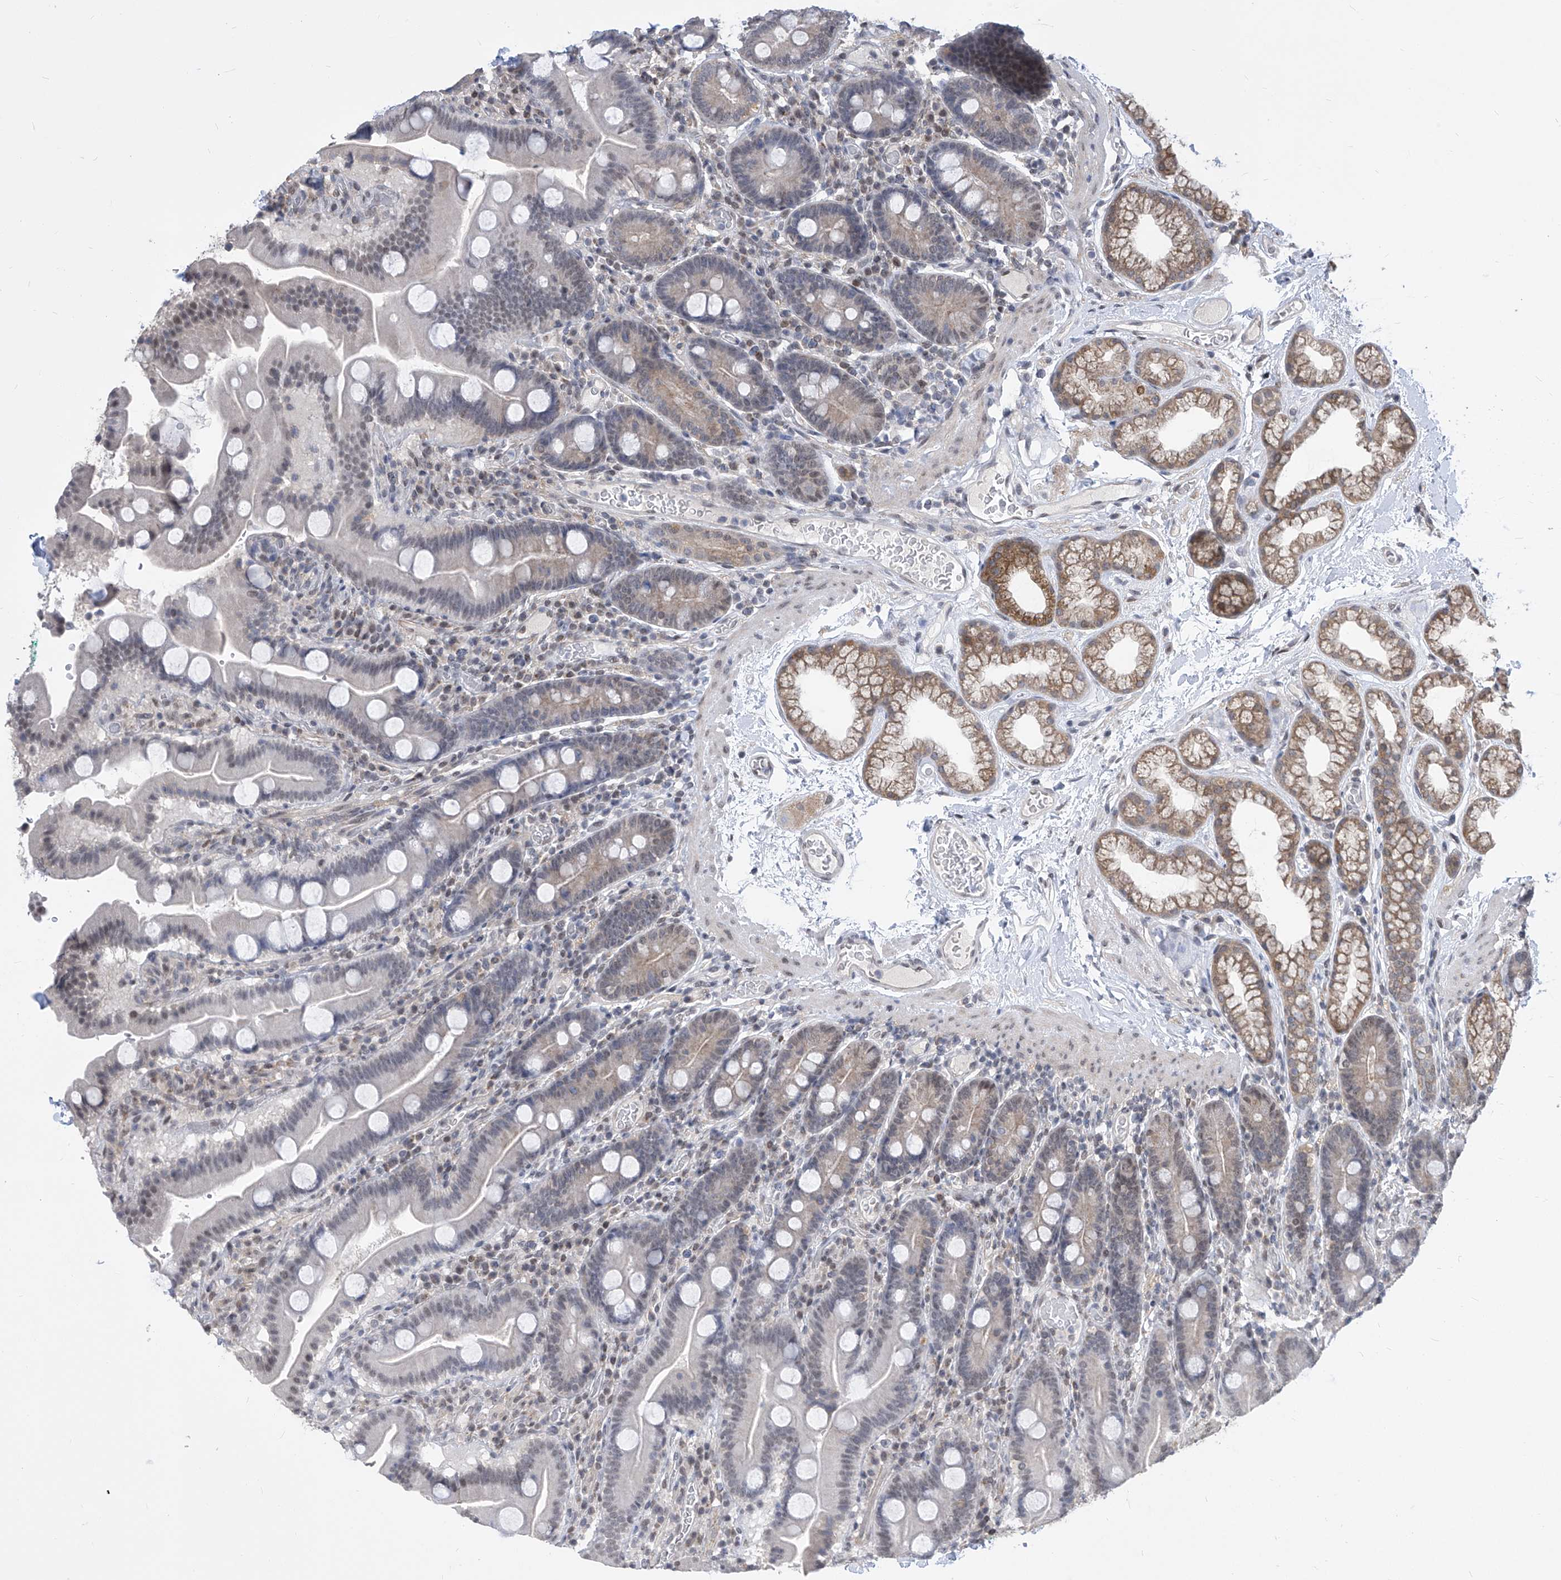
{"staining": {"intensity": "moderate", "quantity": "<25%", "location": "cytoplasmic/membranous"}, "tissue": "duodenum", "cell_type": "Glandular cells", "image_type": "normal", "snomed": [{"axis": "morphology", "description": "Normal tissue, NOS"}, {"axis": "topography", "description": "Duodenum"}], "caption": "Glandular cells display low levels of moderate cytoplasmic/membranous positivity in approximately <25% of cells in benign human duodenum.", "gene": "CETN1", "patient": {"sex": "male", "age": 55}}